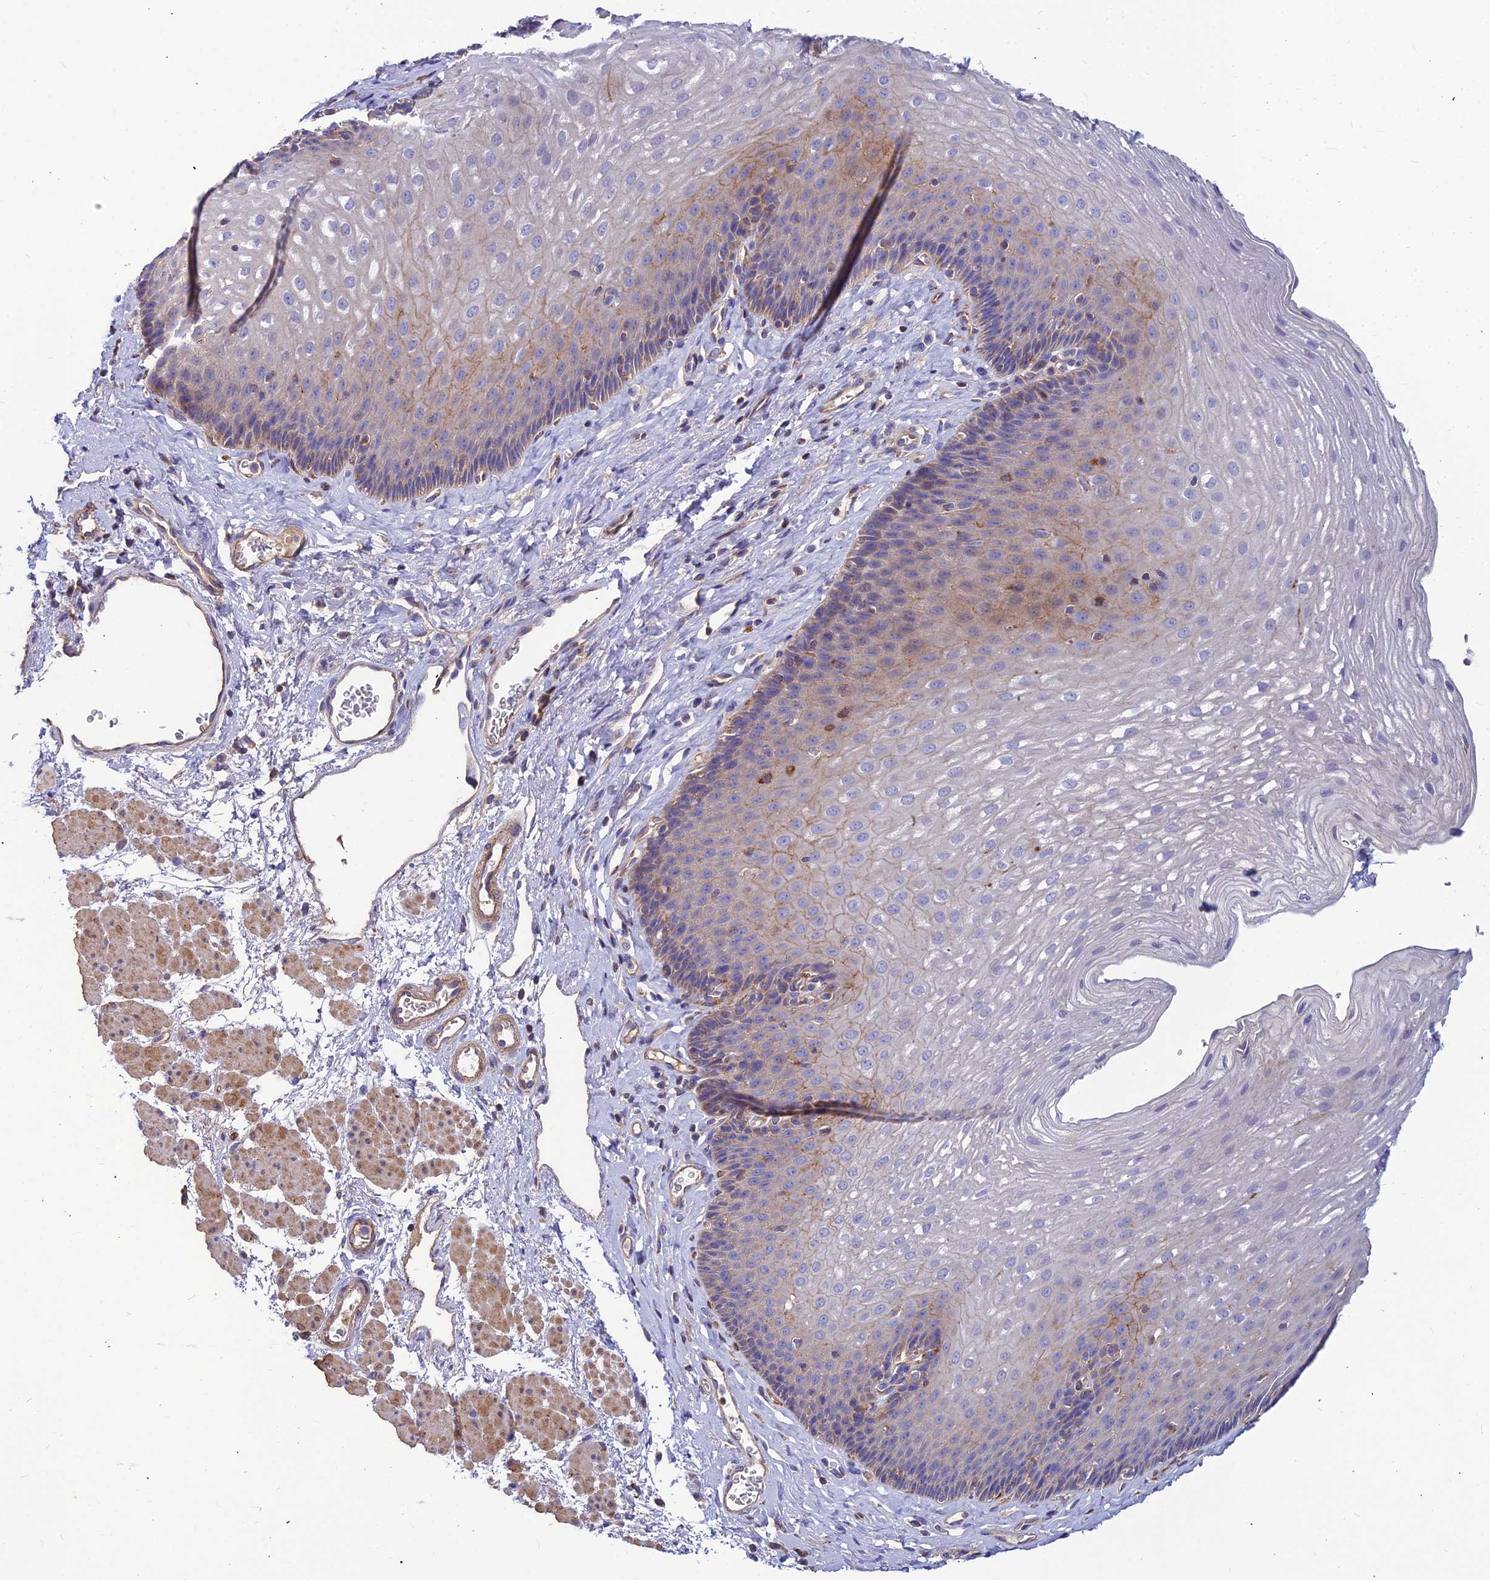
{"staining": {"intensity": "moderate", "quantity": "<25%", "location": "cytoplasmic/membranous"}, "tissue": "esophagus", "cell_type": "Squamous epithelial cells", "image_type": "normal", "snomed": [{"axis": "morphology", "description": "Normal tissue, NOS"}, {"axis": "topography", "description": "Esophagus"}], "caption": "Unremarkable esophagus was stained to show a protein in brown. There is low levels of moderate cytoplasmic/membranous positivity in approximately <25% of squamous epithelial cells. Nuclei are stained in blue.", "gene": "ASPHD1", "patient": {"sex": "female", "age": 66}}